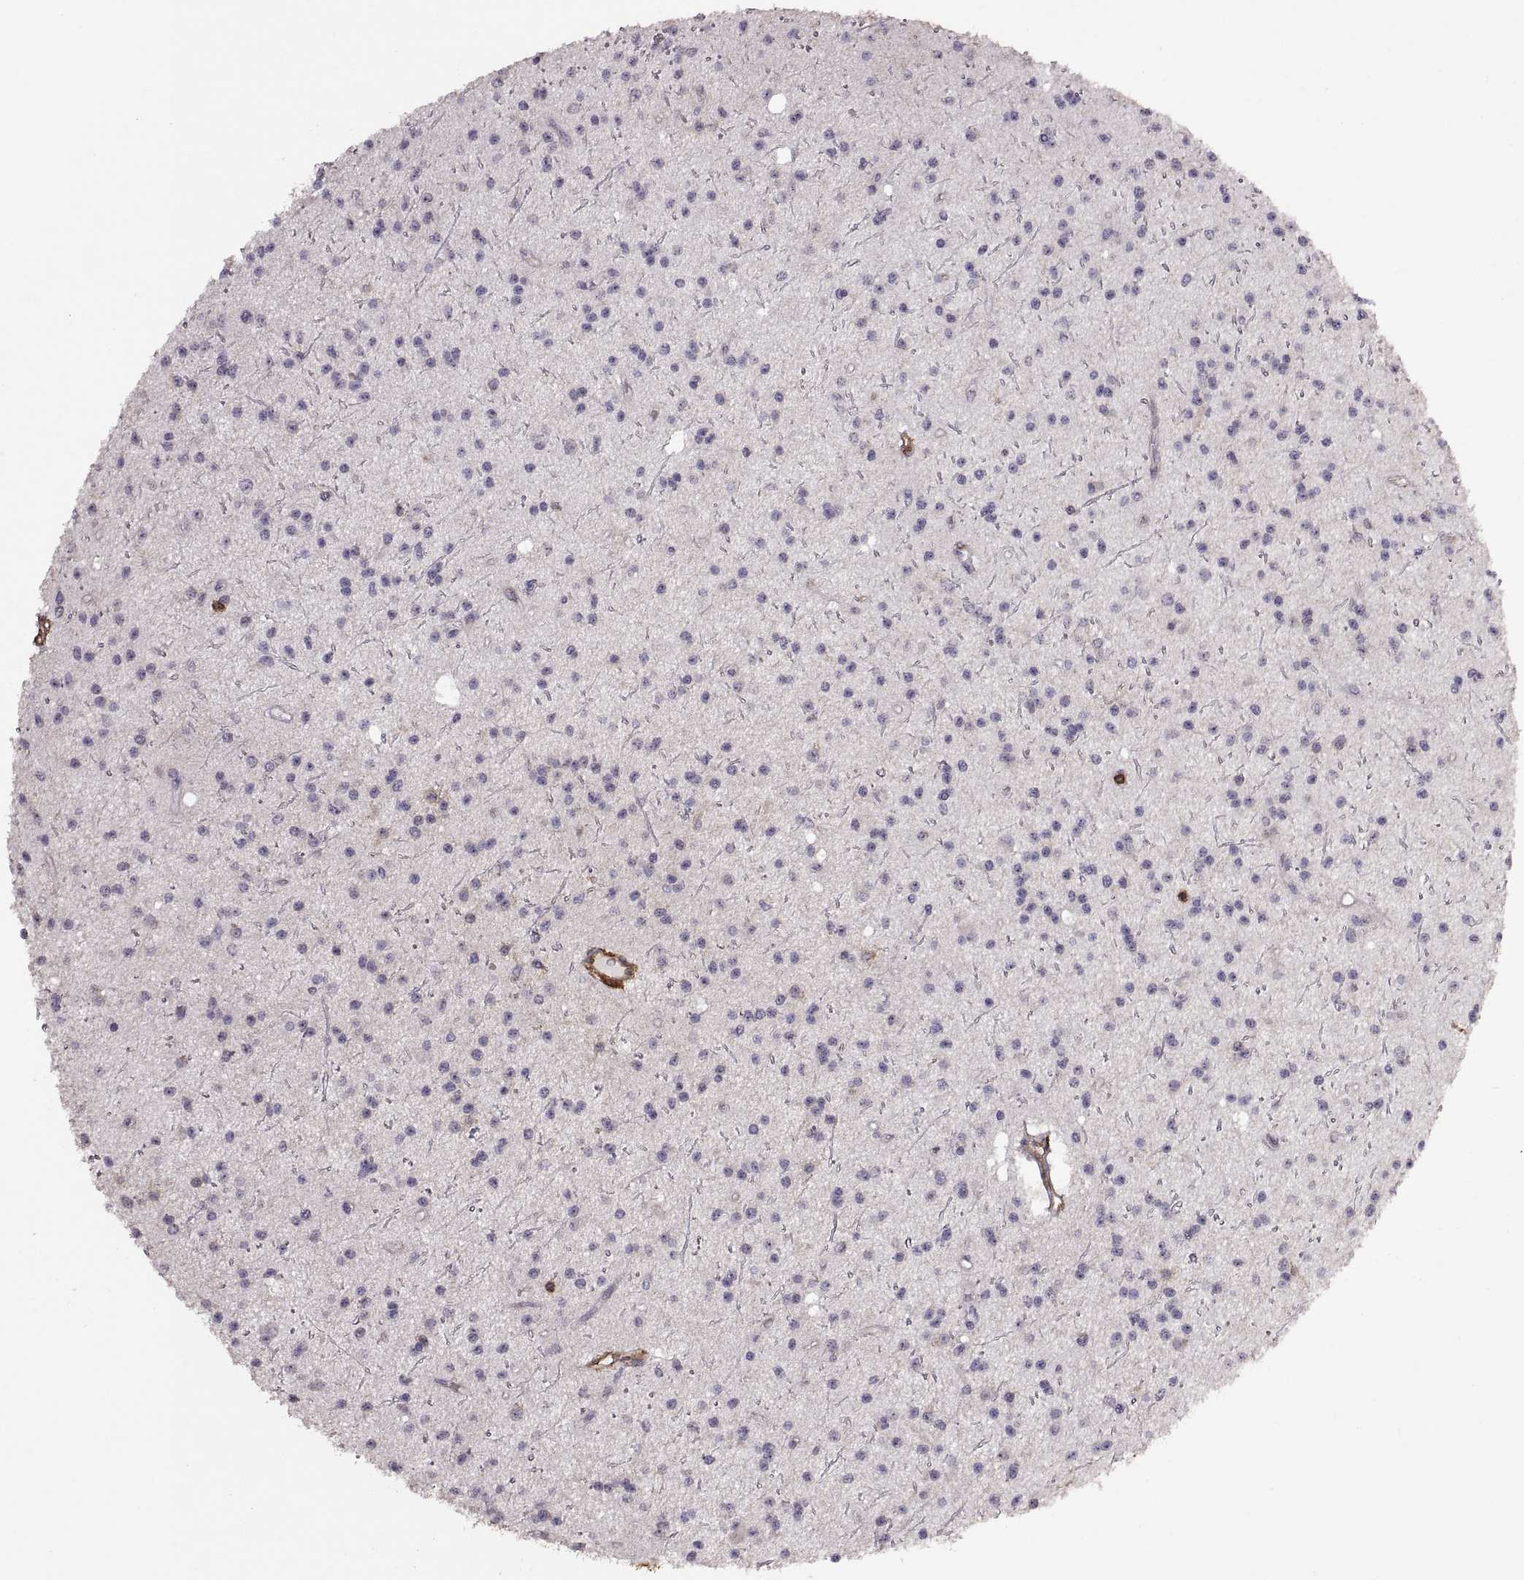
{"staining": {"intensity": "negative", "quantity": "none", "location": "none"}, "tissue": "glioma", "cell_type": "Tumor cells", "image_type": "cancer", "snomed": [{"axis": "morphology", "description": "Glioma, malignant, Low grade"}, {"axis": "topography", "description": "Brain"}], "caption": "Micrograph shows no significant protein staining in tumor cells of malignant low-grade glioma.", "gene": "S100A10", "patient": {"sex": "male", "age": 27}}